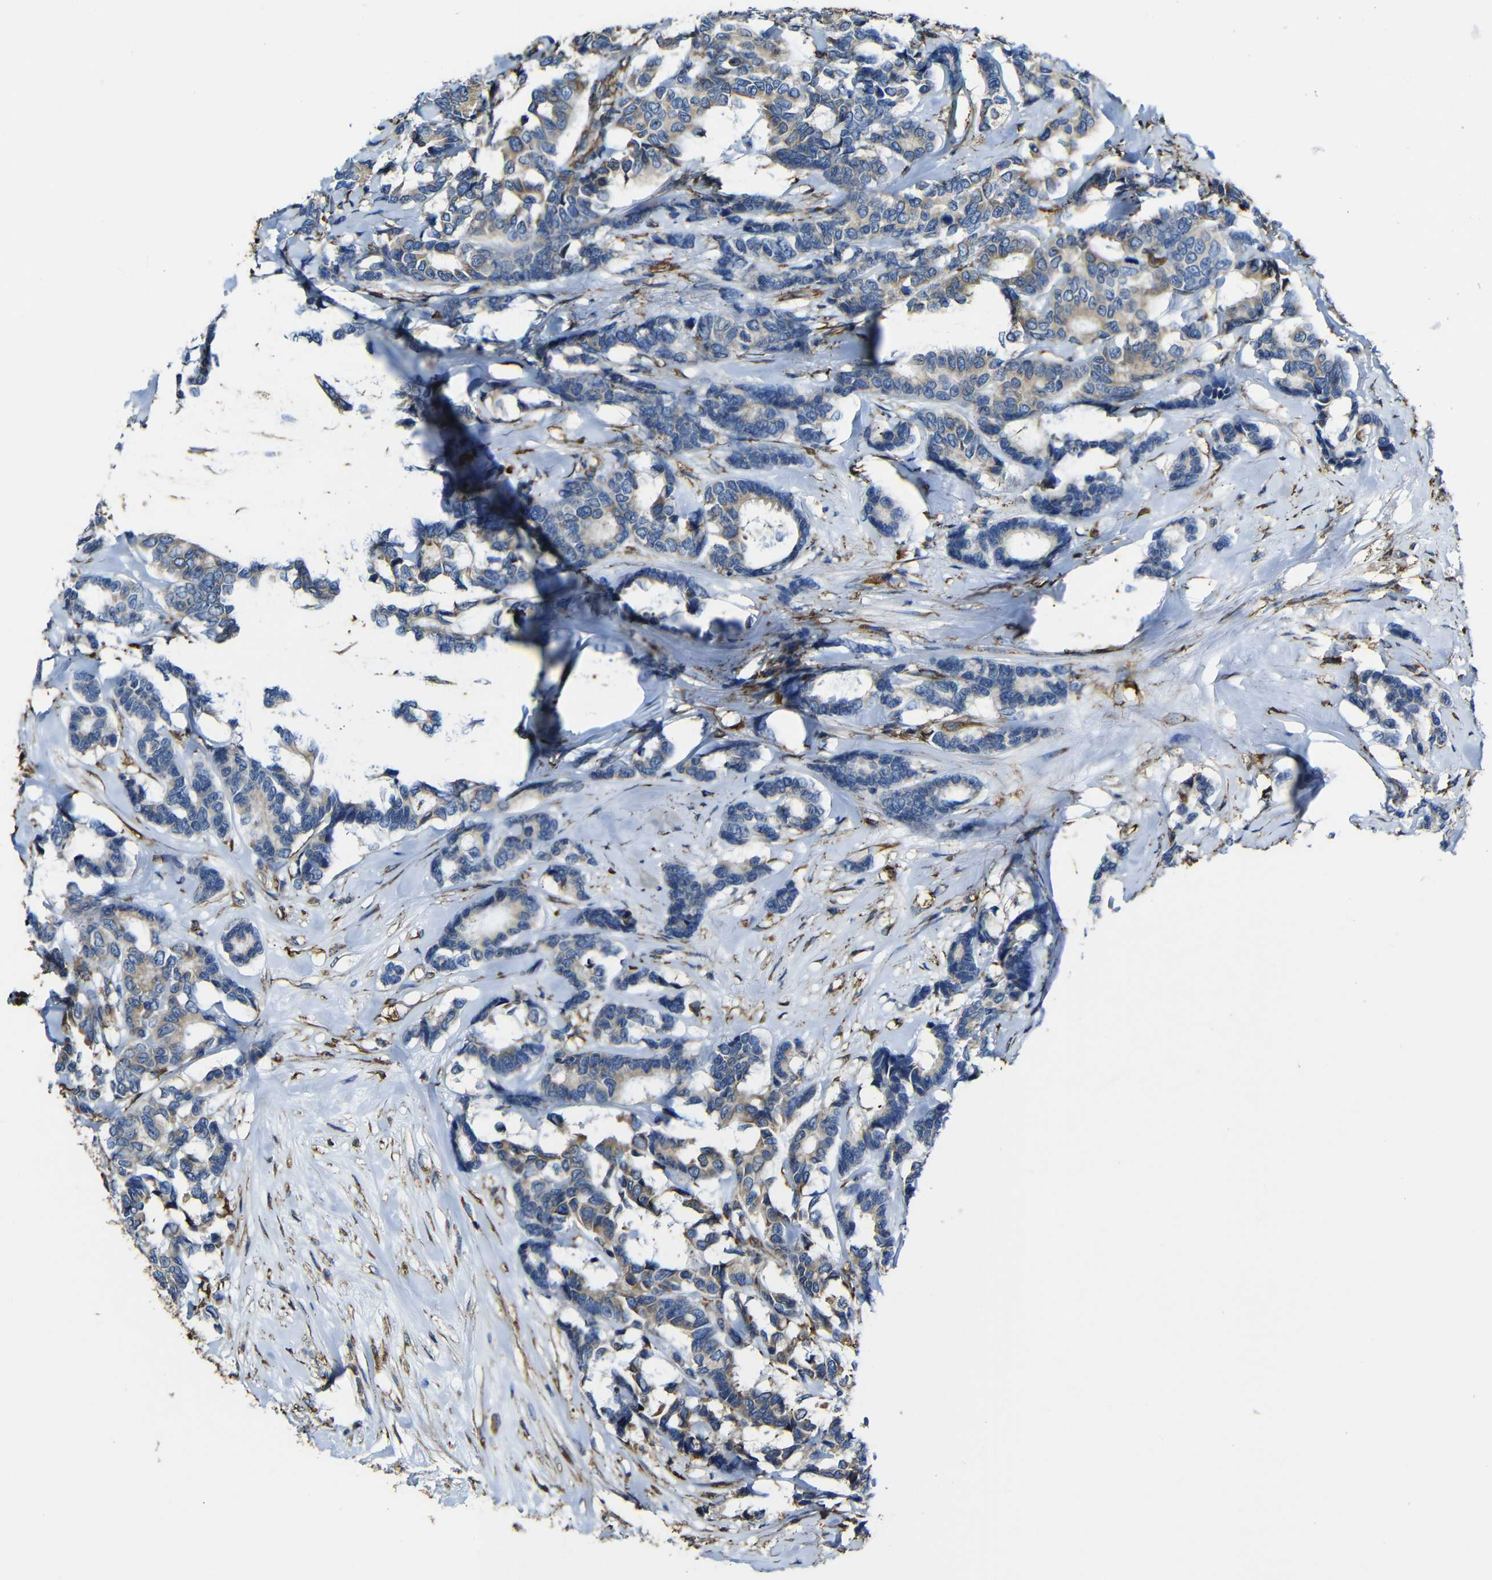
{"staining": {"intensity": "weak", "quantity": "25%-75%", "location": "cytoplasmic/membranous"}, "tissue": "breast cancer", "cell_type": "Tumor cells", "image_type": "cancer", "snomed": [{"axis": "morphology", "description": "Duct carcinoma"}, {"axis": "topography", "description": "Breast"}], "caption": "An image of human infiltrating ductal carcinoma (breast) stained for a protein reveals weak cytoplasmic/membranous brown staining in tumor cells.", "gene": "PPIB", "patient": {"sex": "female", "age": 87}}